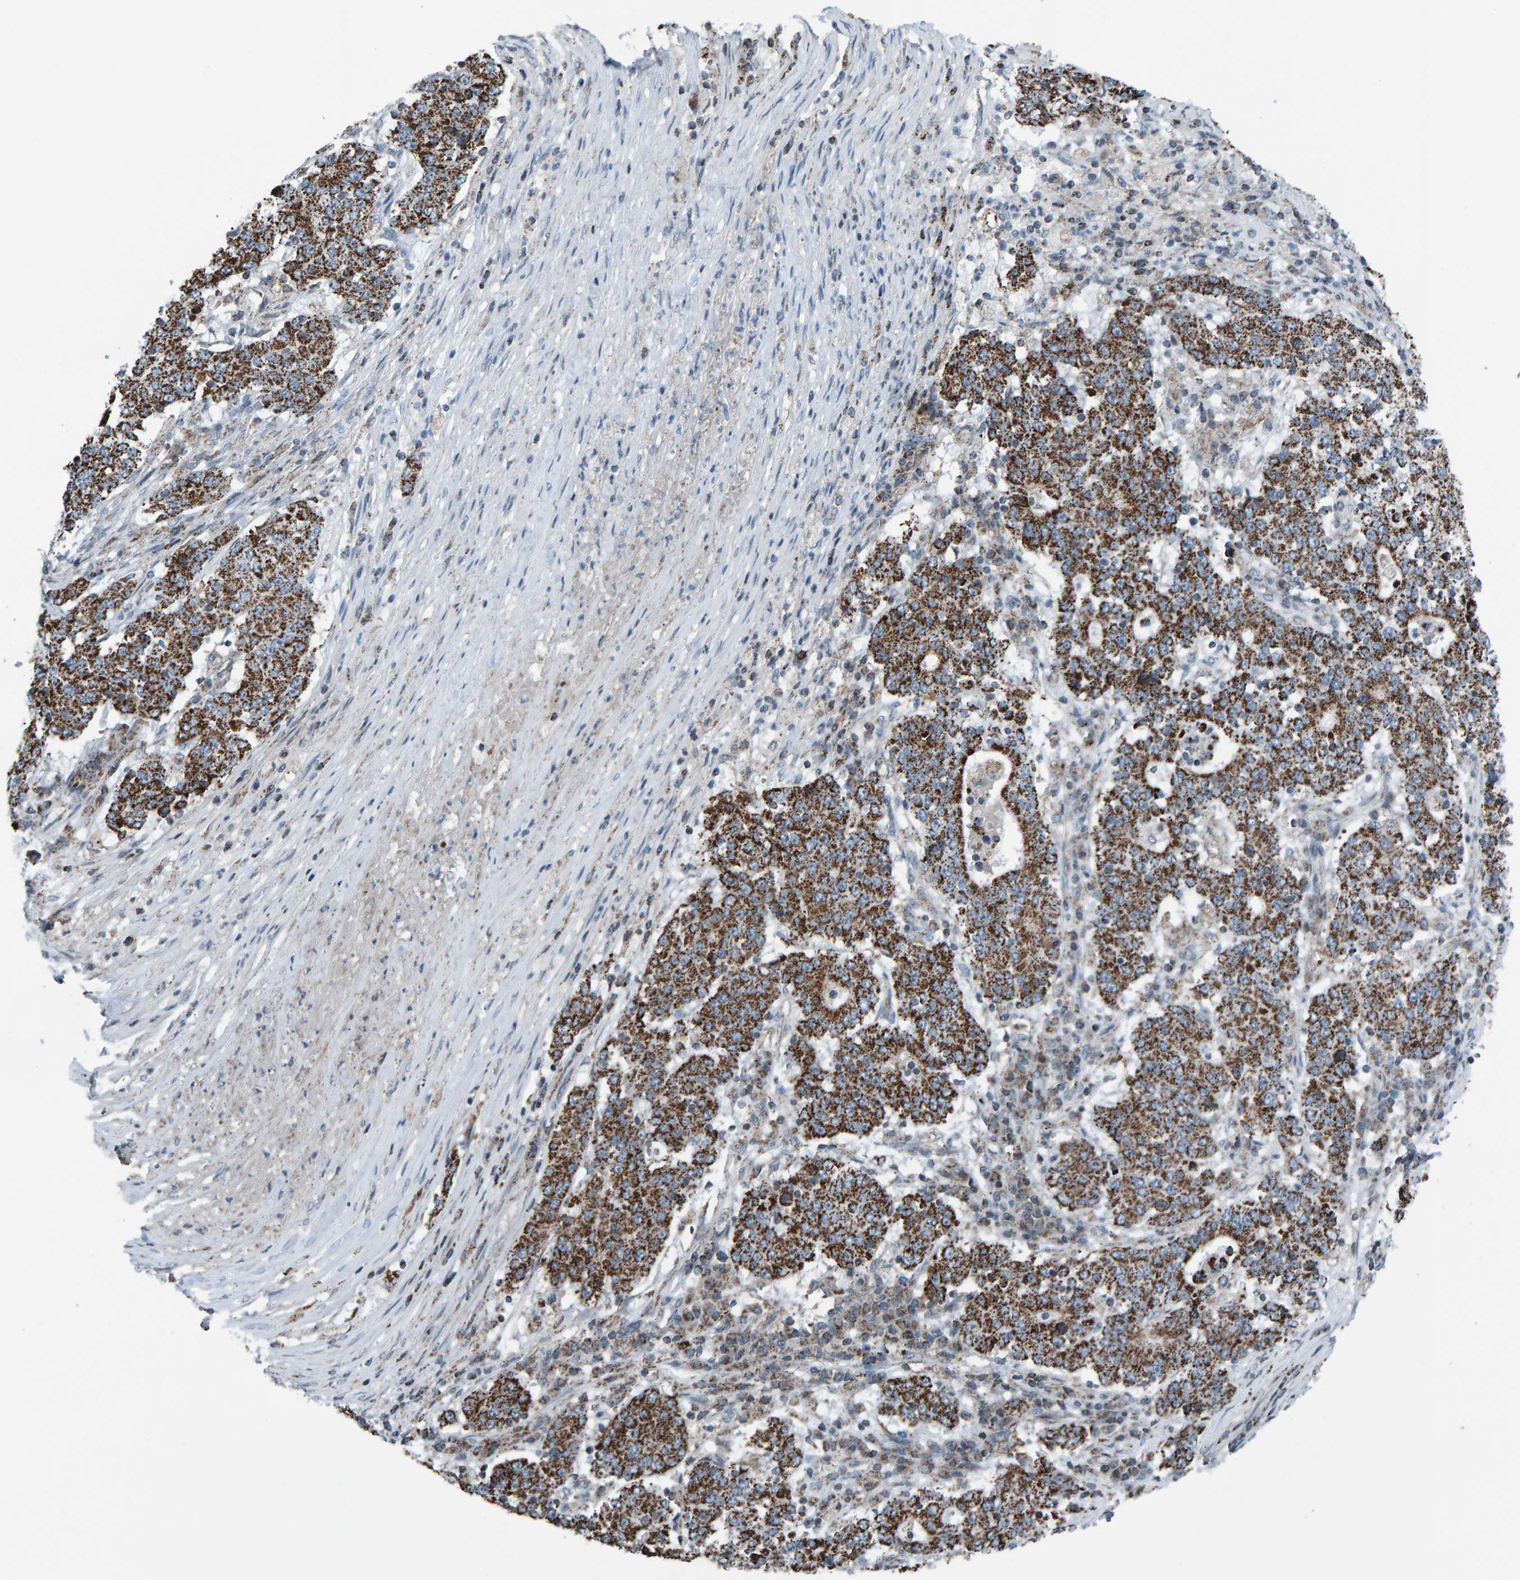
{"staining": {"intensity": "strong", "quantity": ">75%", "location": "cytoplasmic/membranous"}, "tissue": "stomach cancer", "cell_type": "Tumor cells", "image_type": "cancer", "snomed": [{"axis": "morphology", "description": "Adenocarcinoma, NOS"}, {"axis": "topography", "description": "Stomach"}], "caption": "A photomicrograph showing strong cytoplasmic/membranous staining in approximately >75% of tumor cells in stomach adenocarcinoma, as visualized by brown immunohistochemical staining.", "gene": "ZNF48", "patient": {"sex": "male", "age": 59}}